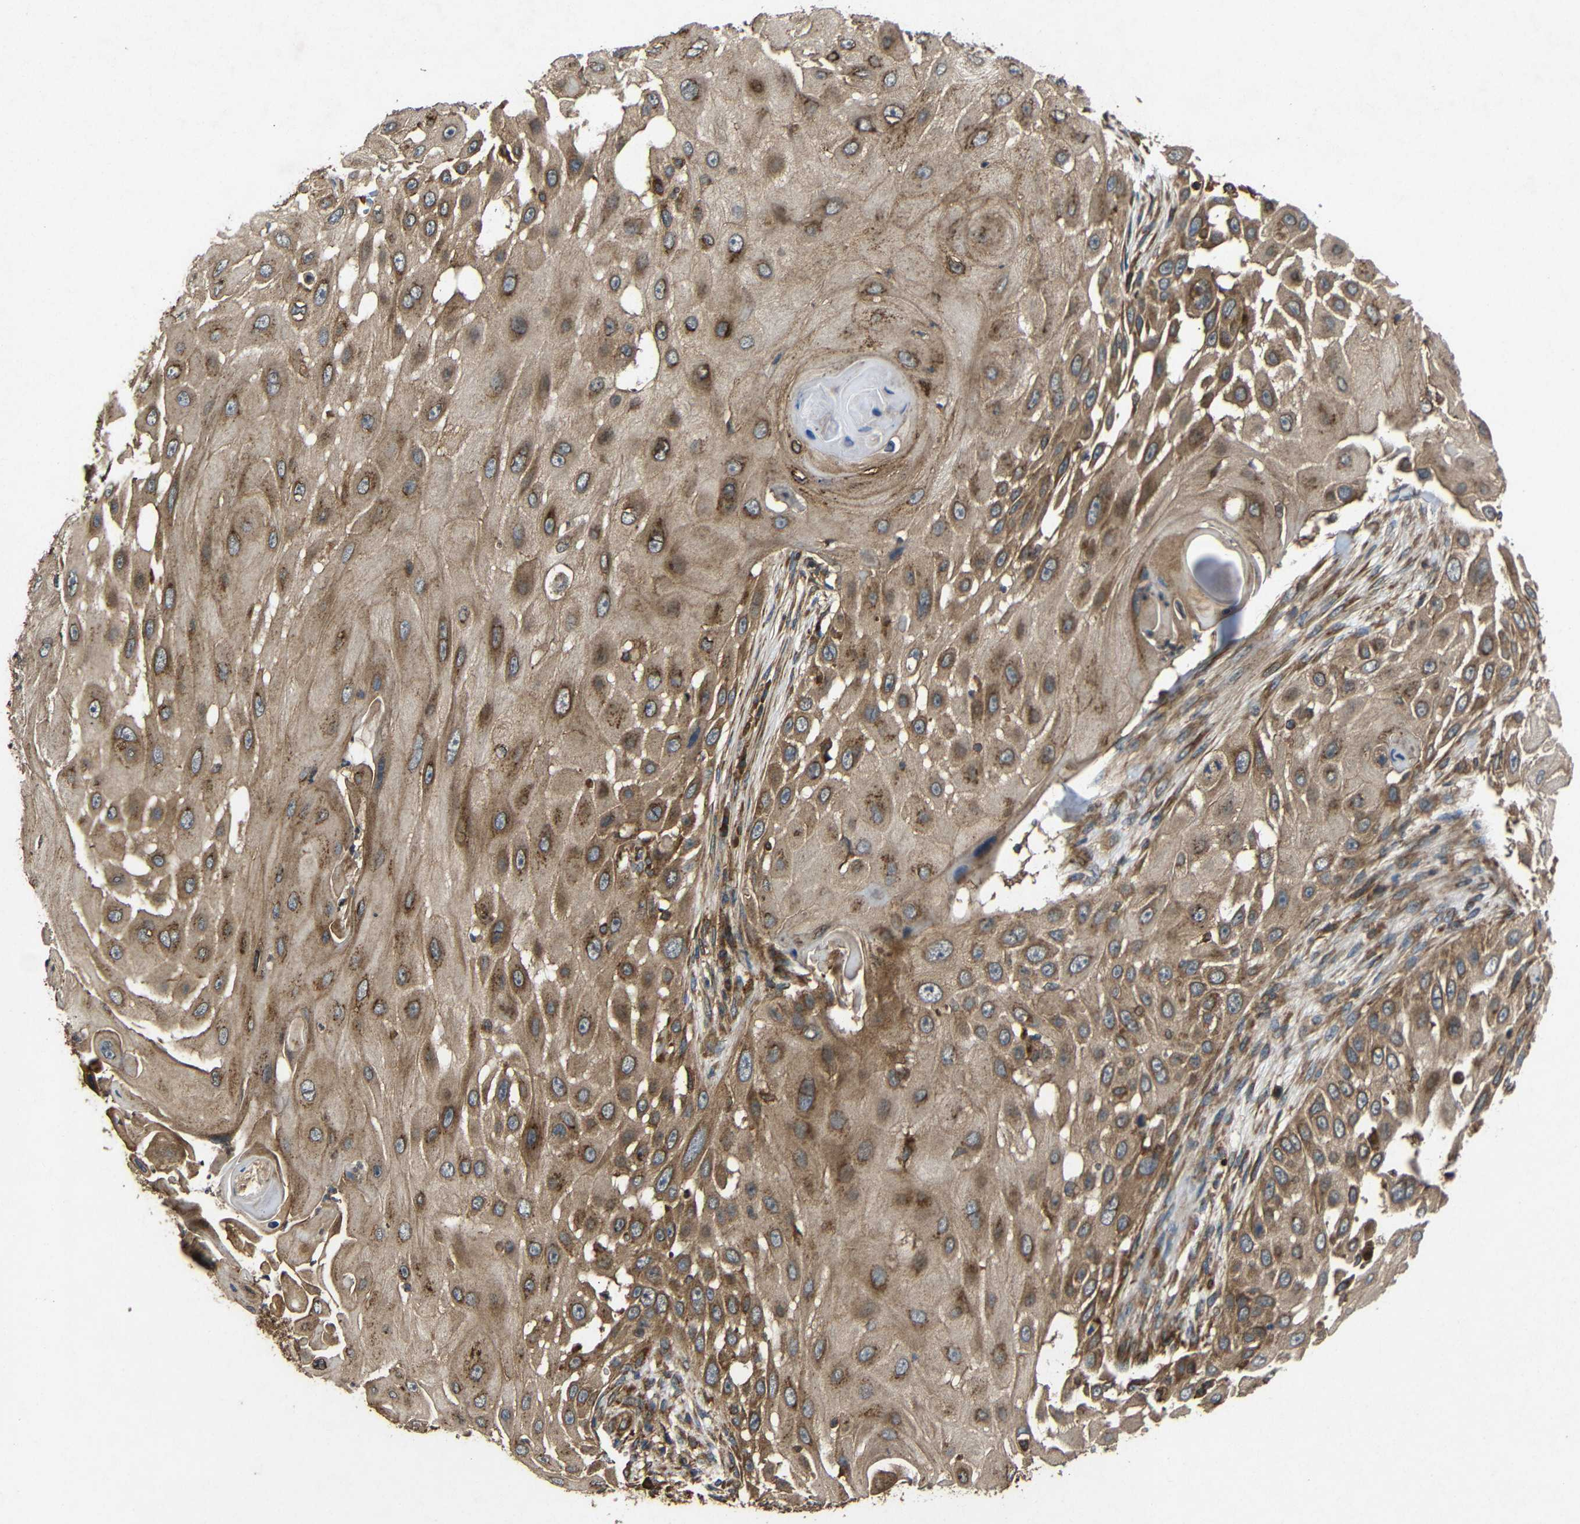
{"staining": {"intensity": "moderate", "quantity": ">75%", "location": "cytoplasmic/membranous"}, "tissue": "skin cancer", "cell_type": "Tumor cells", "image_type": "cancer", "snomed": [{"axis": "morphology", "description": "Squamous cell carcinoma, NOS"}, {"axis": "topography", "description": "Skin"}], "caption": "Skin cancer stained with a protein marker shows moderate staining in tumor cells.", "gene": "EIF2S1", "patient": {"sex": "female", "age": 44}}